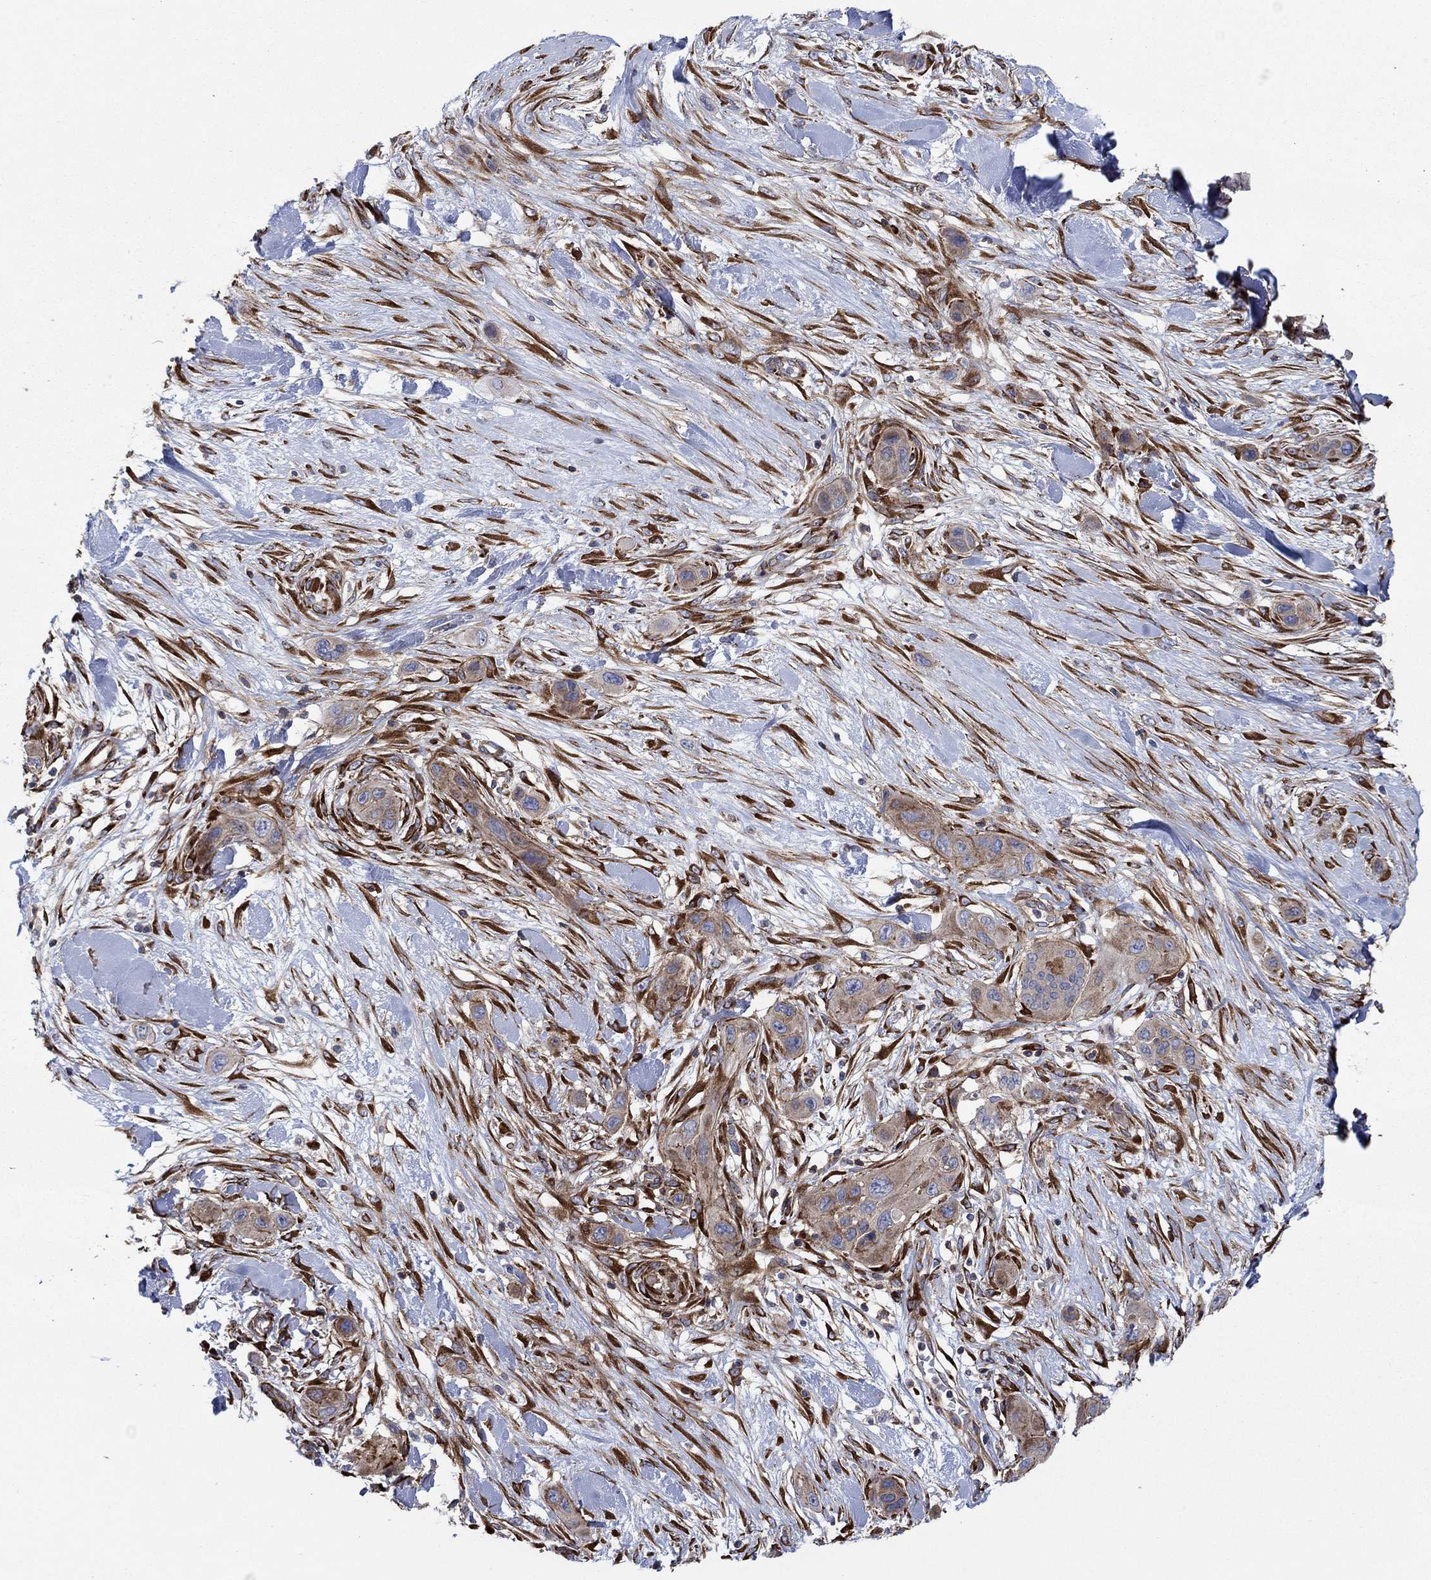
{"staining": {"intensity": "weak", "quantity": ">75%", "location": "cytoplasmic/membranous"}, "tissue": "skin cancer", "cell_type": "Tumor cells", "image_type": "cancer", "snomed": [{"axis": "morphology", "description": "Squamous cell carcinoma, NOS"}, {"axis": "topography", "description": "Skin"}], "caption": "IHC micrograph of neoplastic tissue: squamous cell carcinoma (skin) stained using IHC demonstrates low levels of weak protein expression localized specifically in the cytoplasmic/membranous of tumor cells, appearing as a cytoplasmic/membranous brown color.", "gene": "PAG1", "patient": {"sex": "male", "age": 79}}